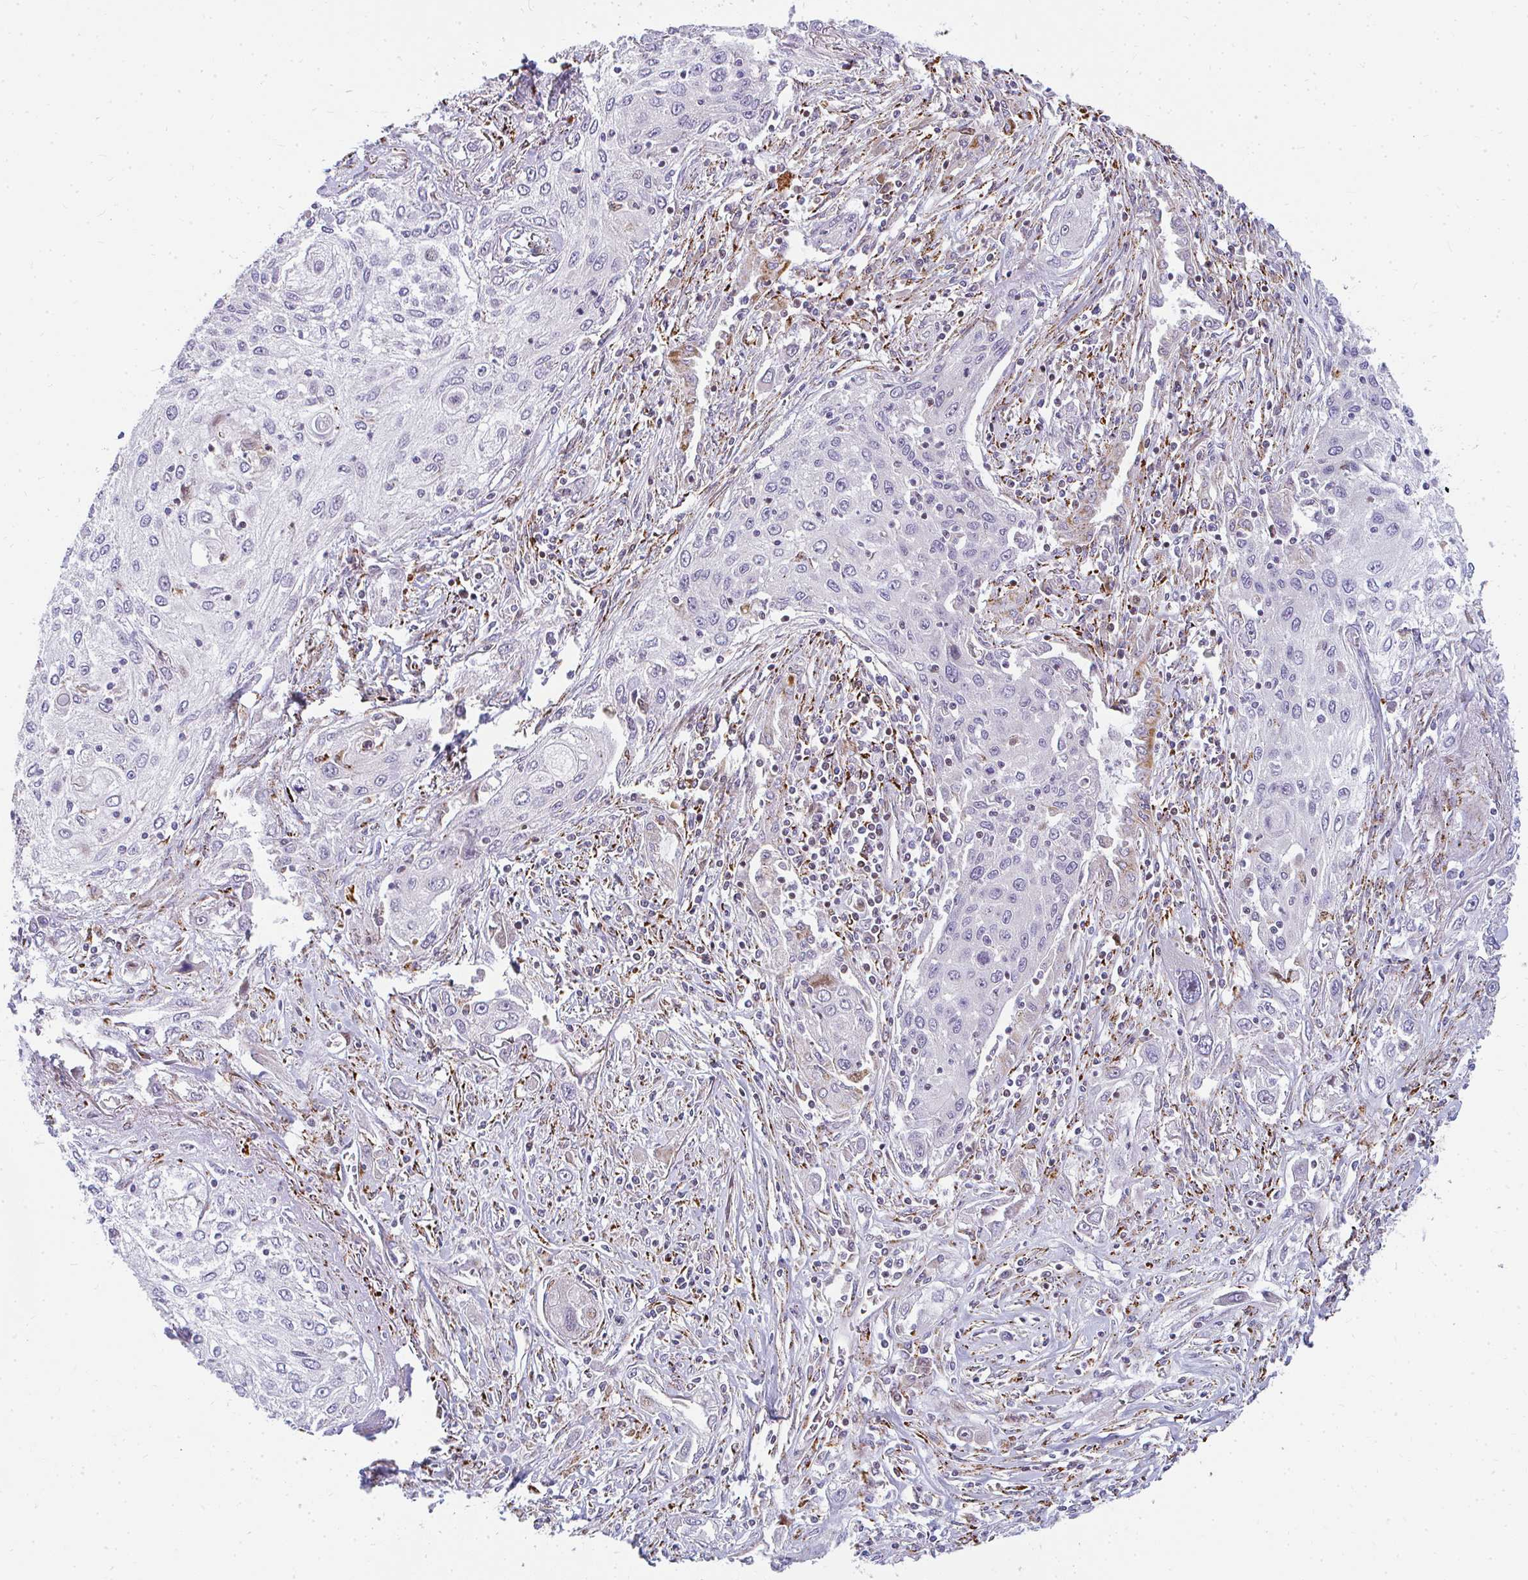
{"staining": {"intensity": "weak", "quantity": "<25%", "location": "cytoplasmic/membranous"}, "tissue": "lung cancer", "cell_type": "Tumor cells", "image_type": "cancer", "snomed": [{"axis": "morphology", "description": "Squamous cell carcinoma, NOS"}, {"axis": "topography", "description": "Lung"}], "caption": "This is an immunohistochemistry histopathology image of lung squamous cell carcinoma. There is no positivity in tumor cells.", "gene": "PLA2G5", "patient": {"sex": "female", "age": 69}}